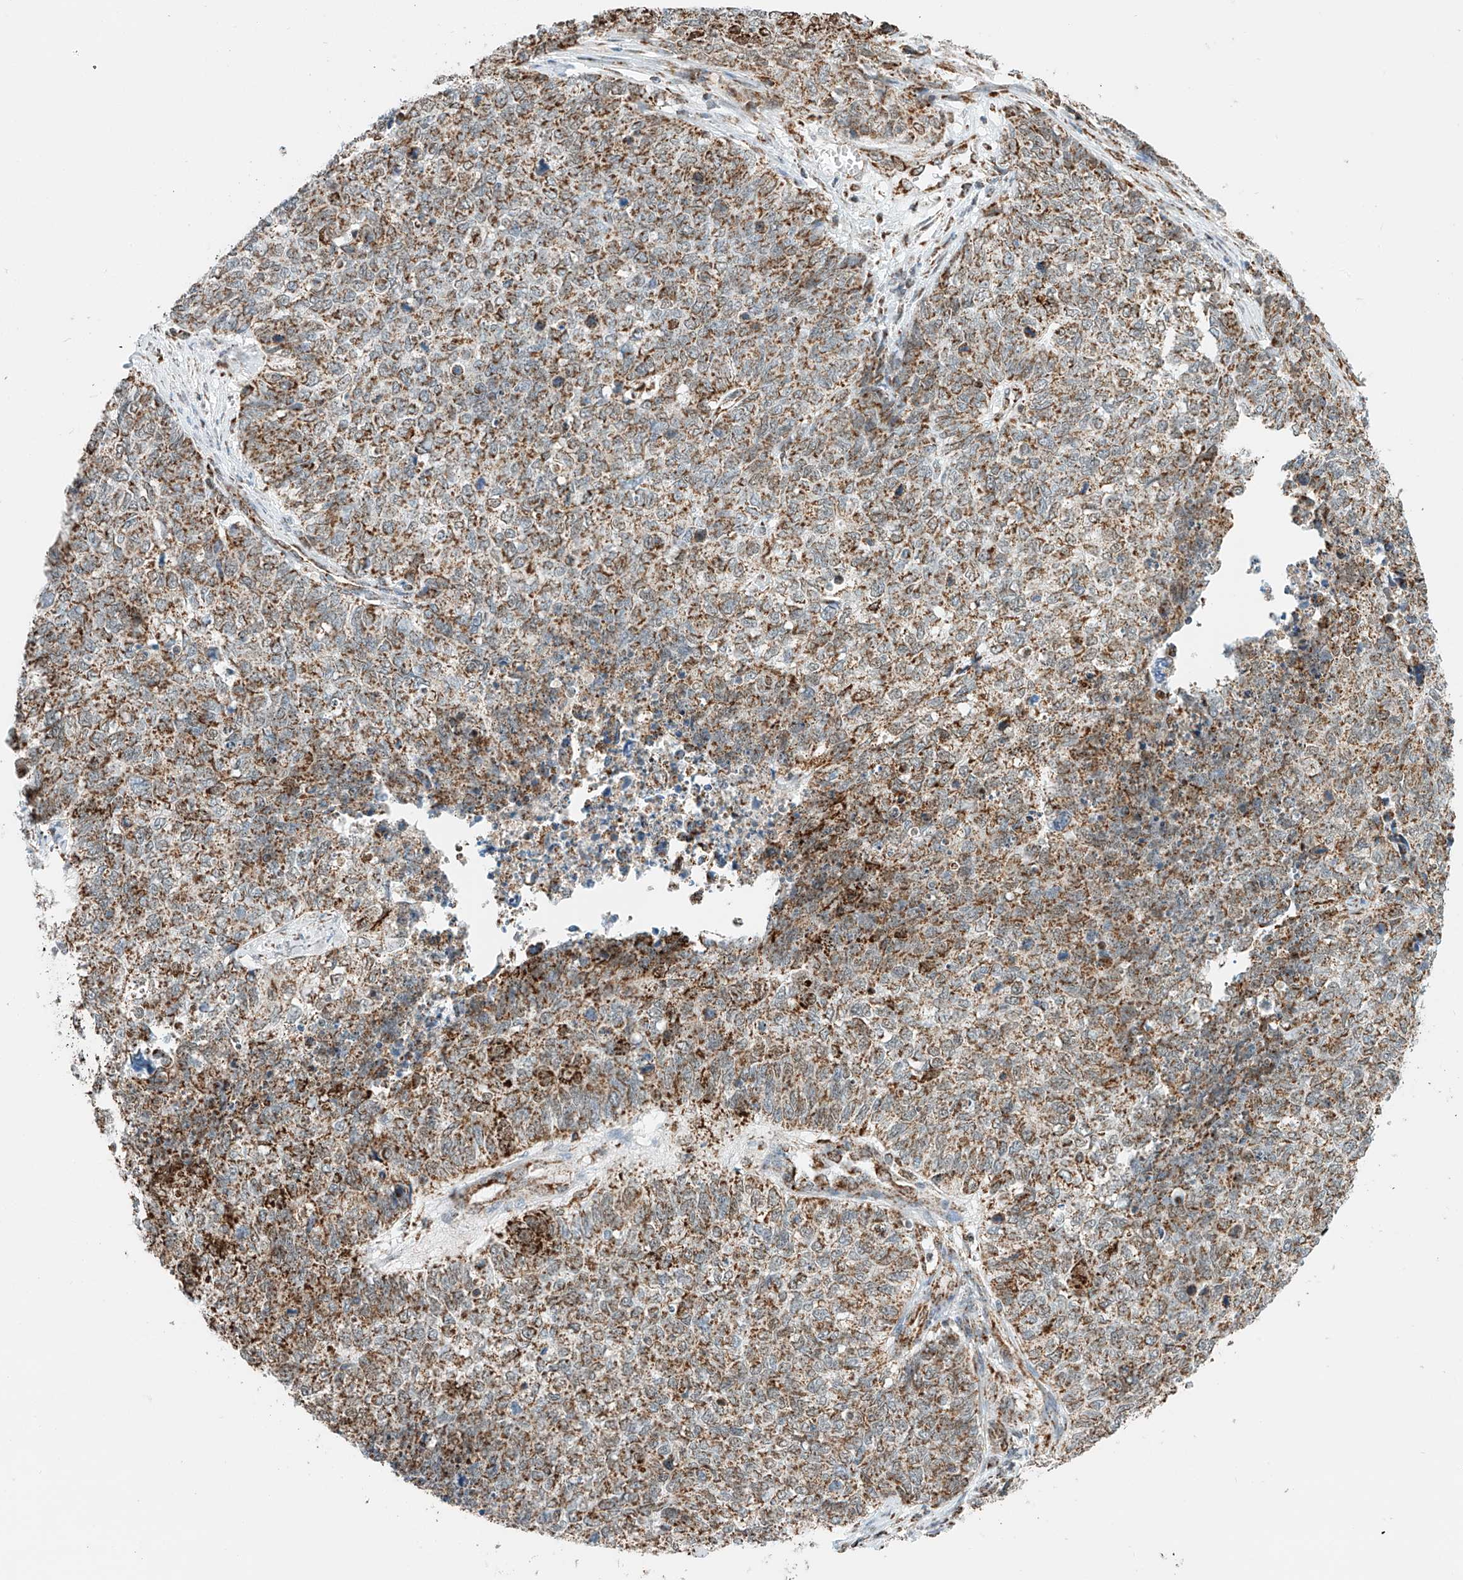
{"staining": {"intensity": "moderate", "quantity": ">75%", "location": "cytoplasmic/membranous"}, "tissue": "cervical cancer", "cell_type": "Tumor cells", "image_type": "cancer", "snomed": [{"axis": "morphology", "description": "Squamous cell carcinoma, NOS"}, {"axis": "topography", "description": "Cervix"}], "caption": "Protein expression analysis of human squamous cell carcinoma (cervical) reveals moderate cytoplasmic/membranous staining in about >75% of tumor cells. The staining was performed using DAB, with brown indicating positive protein expression. Nuclei are stained blue with hematoxylin.", "gene": "PPA2", "patient": {"sex": "female", "age": 63}}